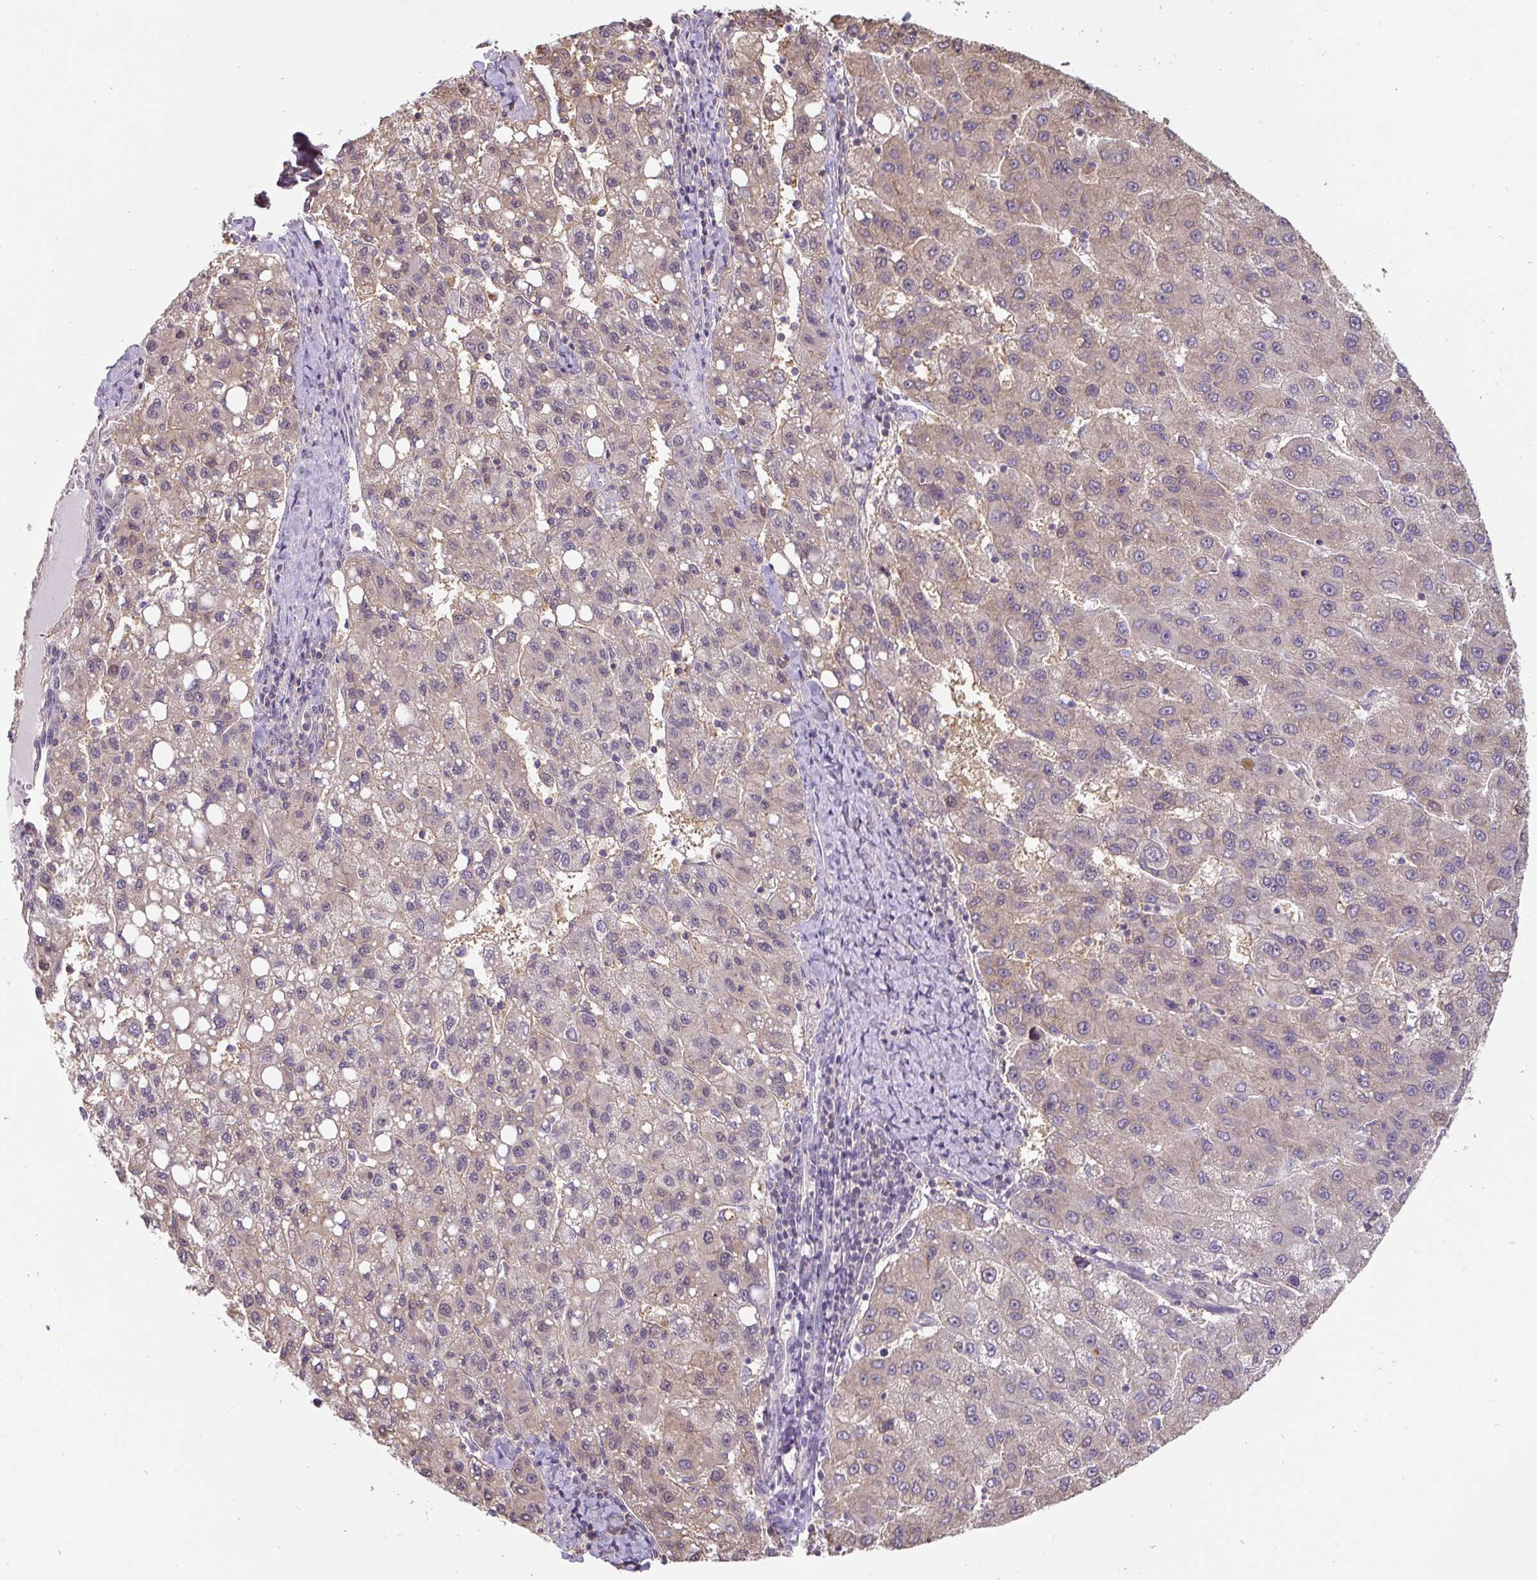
{"staining": {"intensity": "weak", "quantity": "<25%", "location": "cytoplasmic/membranous"}, "tissue": "liver cancer", "cell_type": "Tumor cells", "image_type": "cancer", "snomed": [{"axis": "morphology", "description": "Carcinoma, Hepatocellular, NOS"}, {"axis": "topography", "description": "Liver"}], "caption": "The histopathology image demonstrates no significant positivity in tumor cells of hepatocellular carcinoma (liver). Nuclei are stained in blue.", "gene": "ST13", "patient": {"sex": "female", "age": 82}}